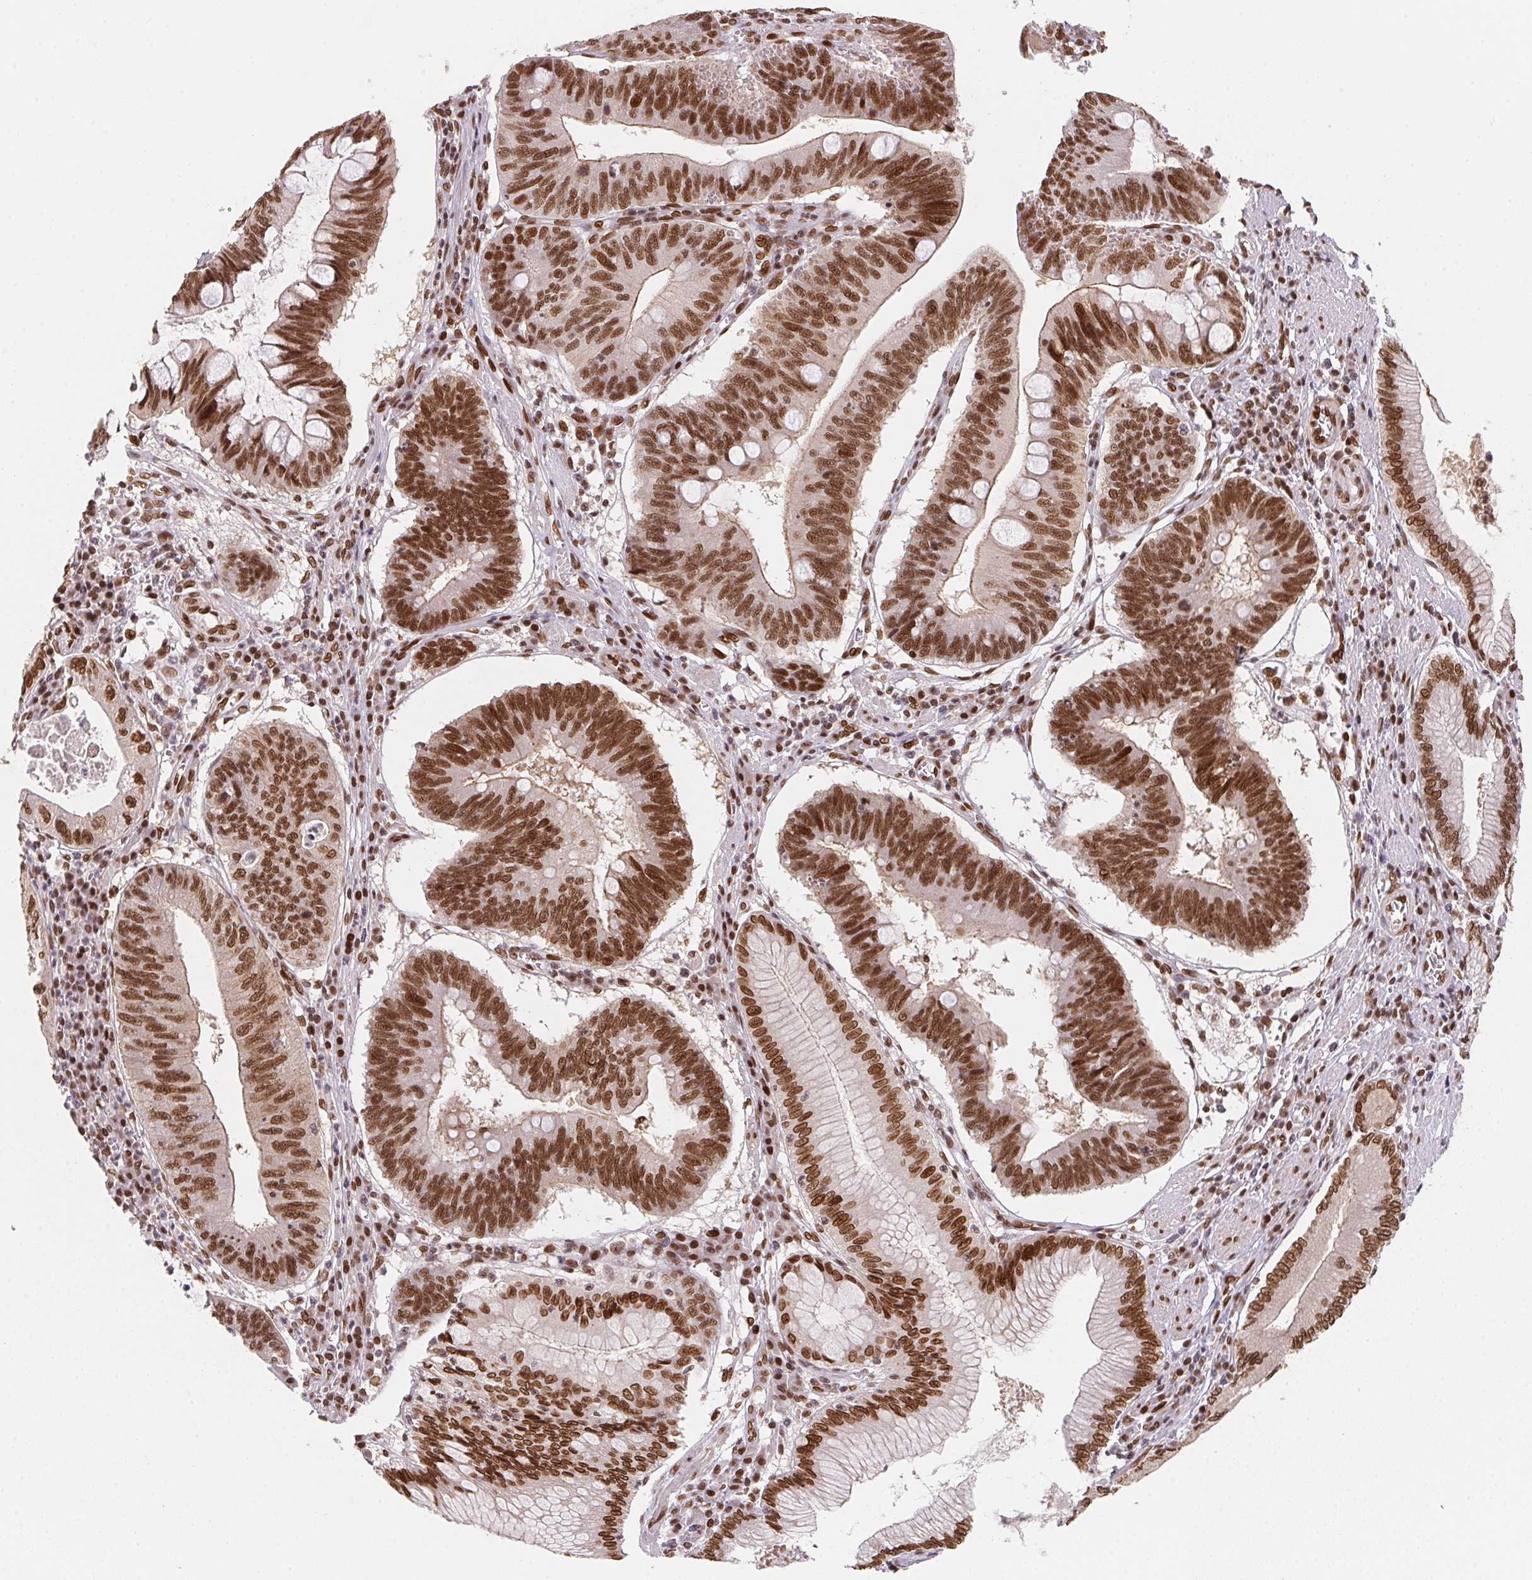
{"staining": {"intensity": "strong", "quantity": ">75%", "location": "nuclear"}, "tissue": "stomach cancer", "cell_type": "Tumor cells", "image_type": "cancer", "snomed": [{"axis": "morphology", "description": "Adenocarcinoma, NOS"}, {"axis": "topography", "description": "Stomach"}], "caption": "Approximately >75% of tumor cells in human stomach cancer reveal strong nuclear protein expression as visualized by brown immunohistochemical staining.", "gene": "SAP30BP", "patient": {"sex": "male", "age": 59}}